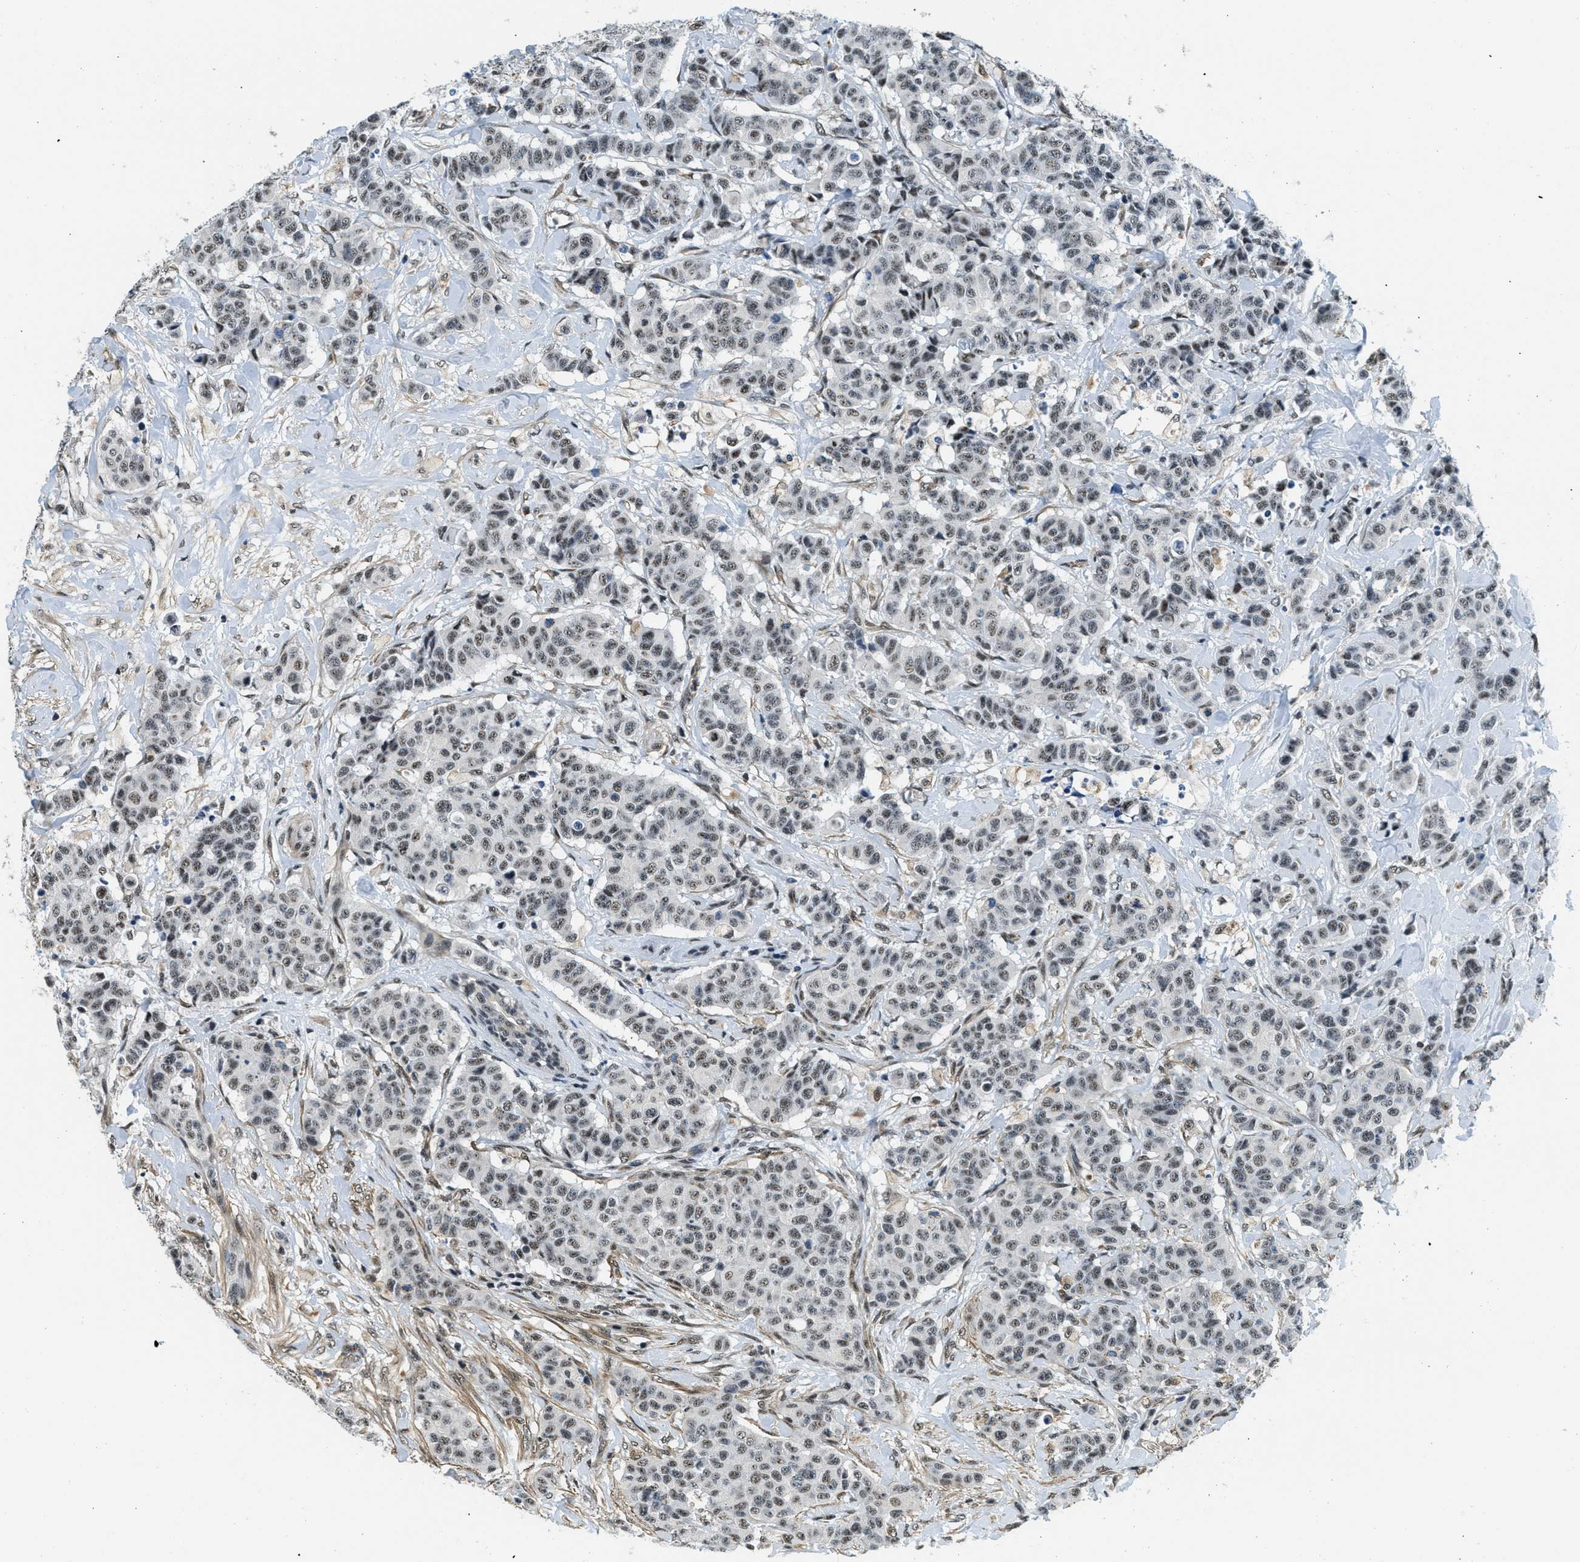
{"staining": {"intensity": "weak", "quantity": ">75%", "location": "cytoplasmic/membranous,nuclear"}, "tissue": "breast cancer", "cell_type": "Tumor cells", "image_type": "cancer", "snomed": [{"axis": "morphology", "description": "Normal tissue, NOS"}, {"axis": "morphology", "description": "Duct carcinoma"}, {"axis": "topography", "description": "Breast"}], "caption": "Immunohistochemistry (IHC) (DAB) staining of breast cancer displays weak cytoplasmic/membranous and nuclear protein expression in approximately >75% of tumor cells.", "gene": "CFAP36", "patient": {"sex": "female", "age": 40}}